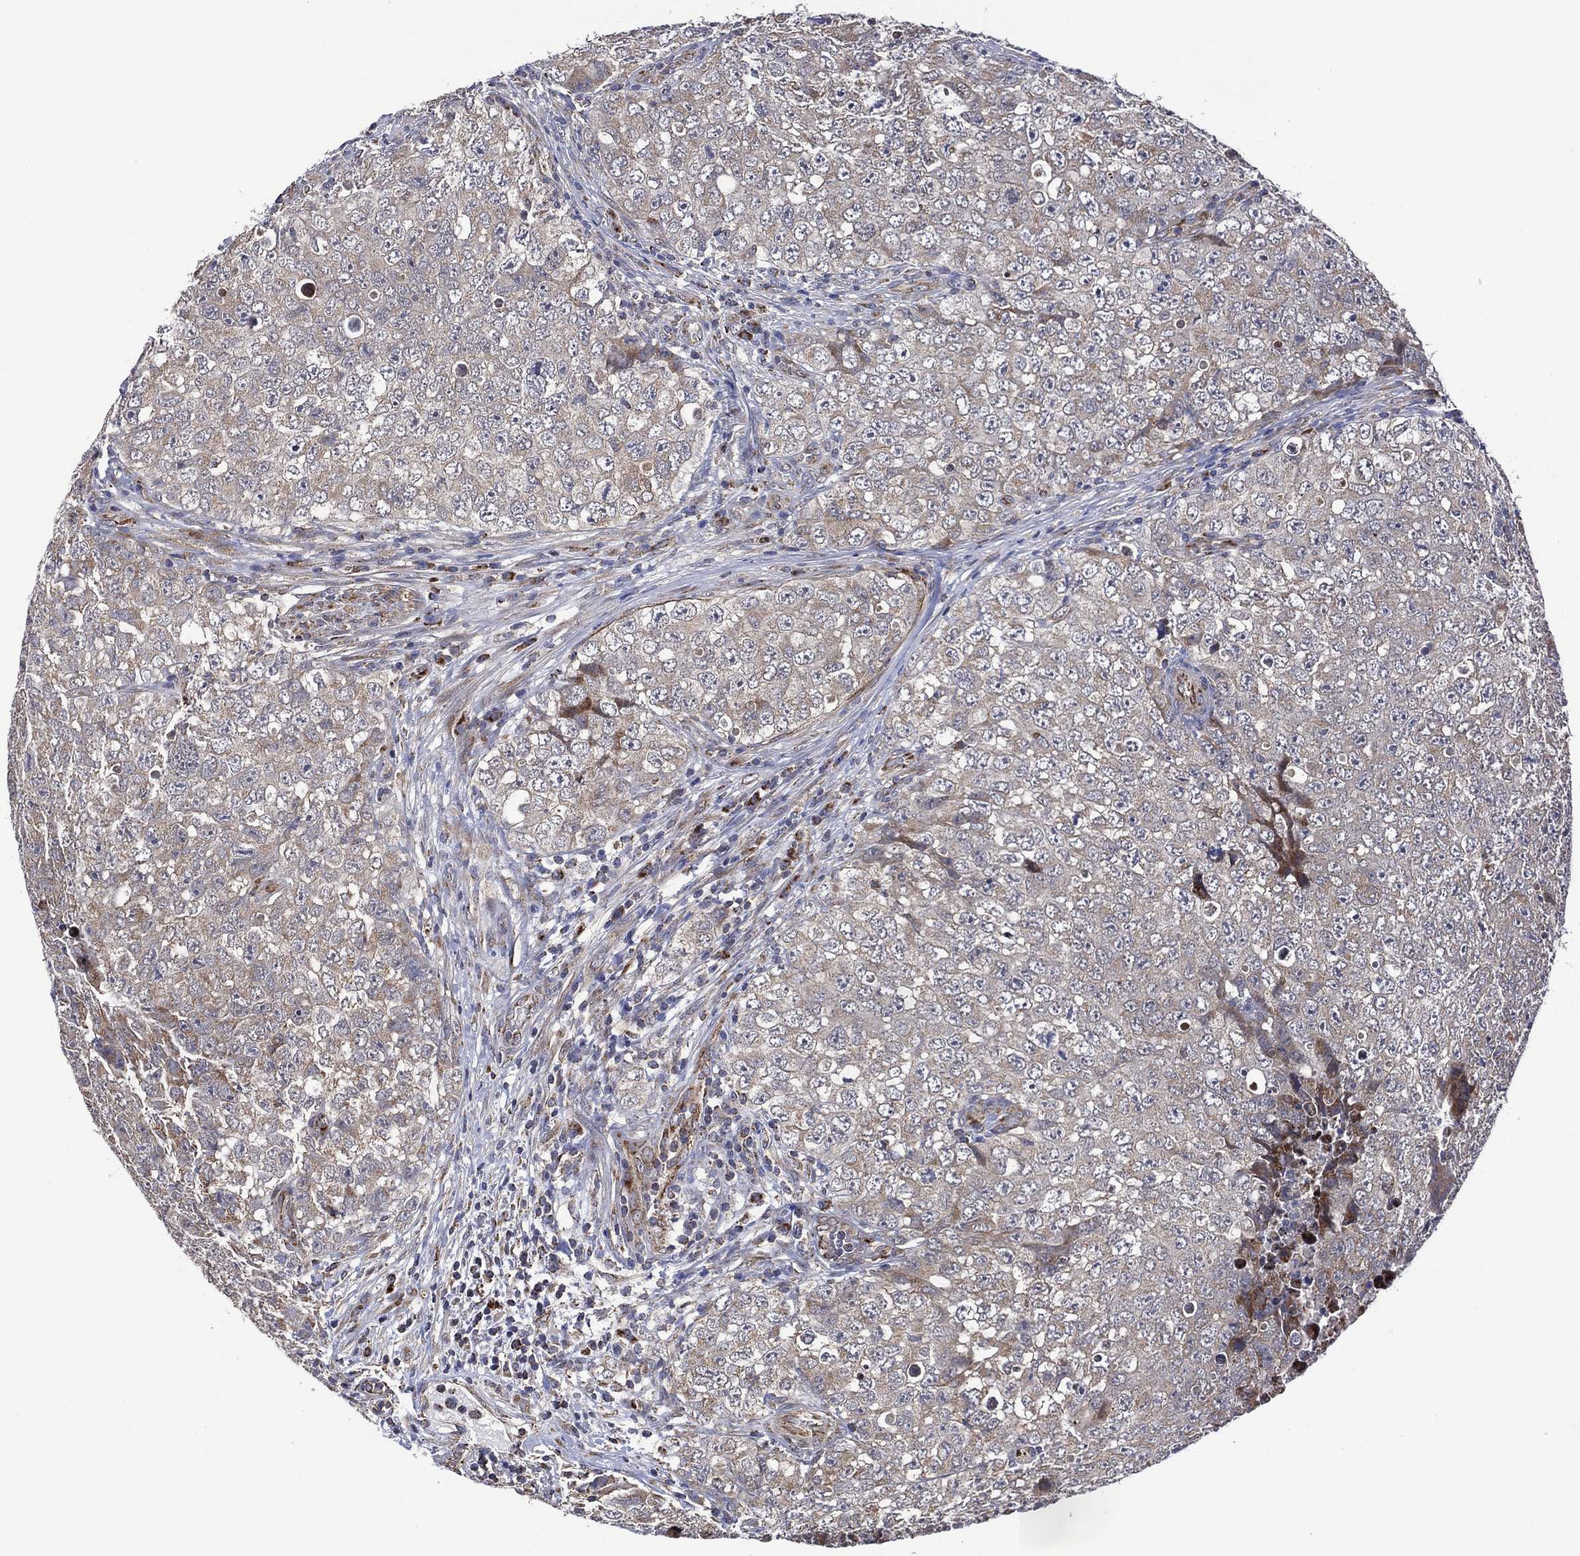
{"staining": {"intensity": "negative", "quantity": "none", "location": "none"}, "tissue": "testis cancer", "cell_type": "Tumor cells", "image_type": "cancer", "snomed": [{"axis": "morphology", "description": "Seminoma, NOS"}, {"axis": "topography", "description": "Testis"}], "caption": "This image is of seminoma (testis) stained with immunohistochemistry to label a protein in brown with the nuclei are counter-stained blue. There is no expression in tumor cells. Brightfield microscopy of IHC stained with DAB (3,3'-diaminobenzidine) (brown) and hematoxylin (blue), captured at high magnification.", "gene": "HTD2", "patient": {"sex": "male", "age": 34}}